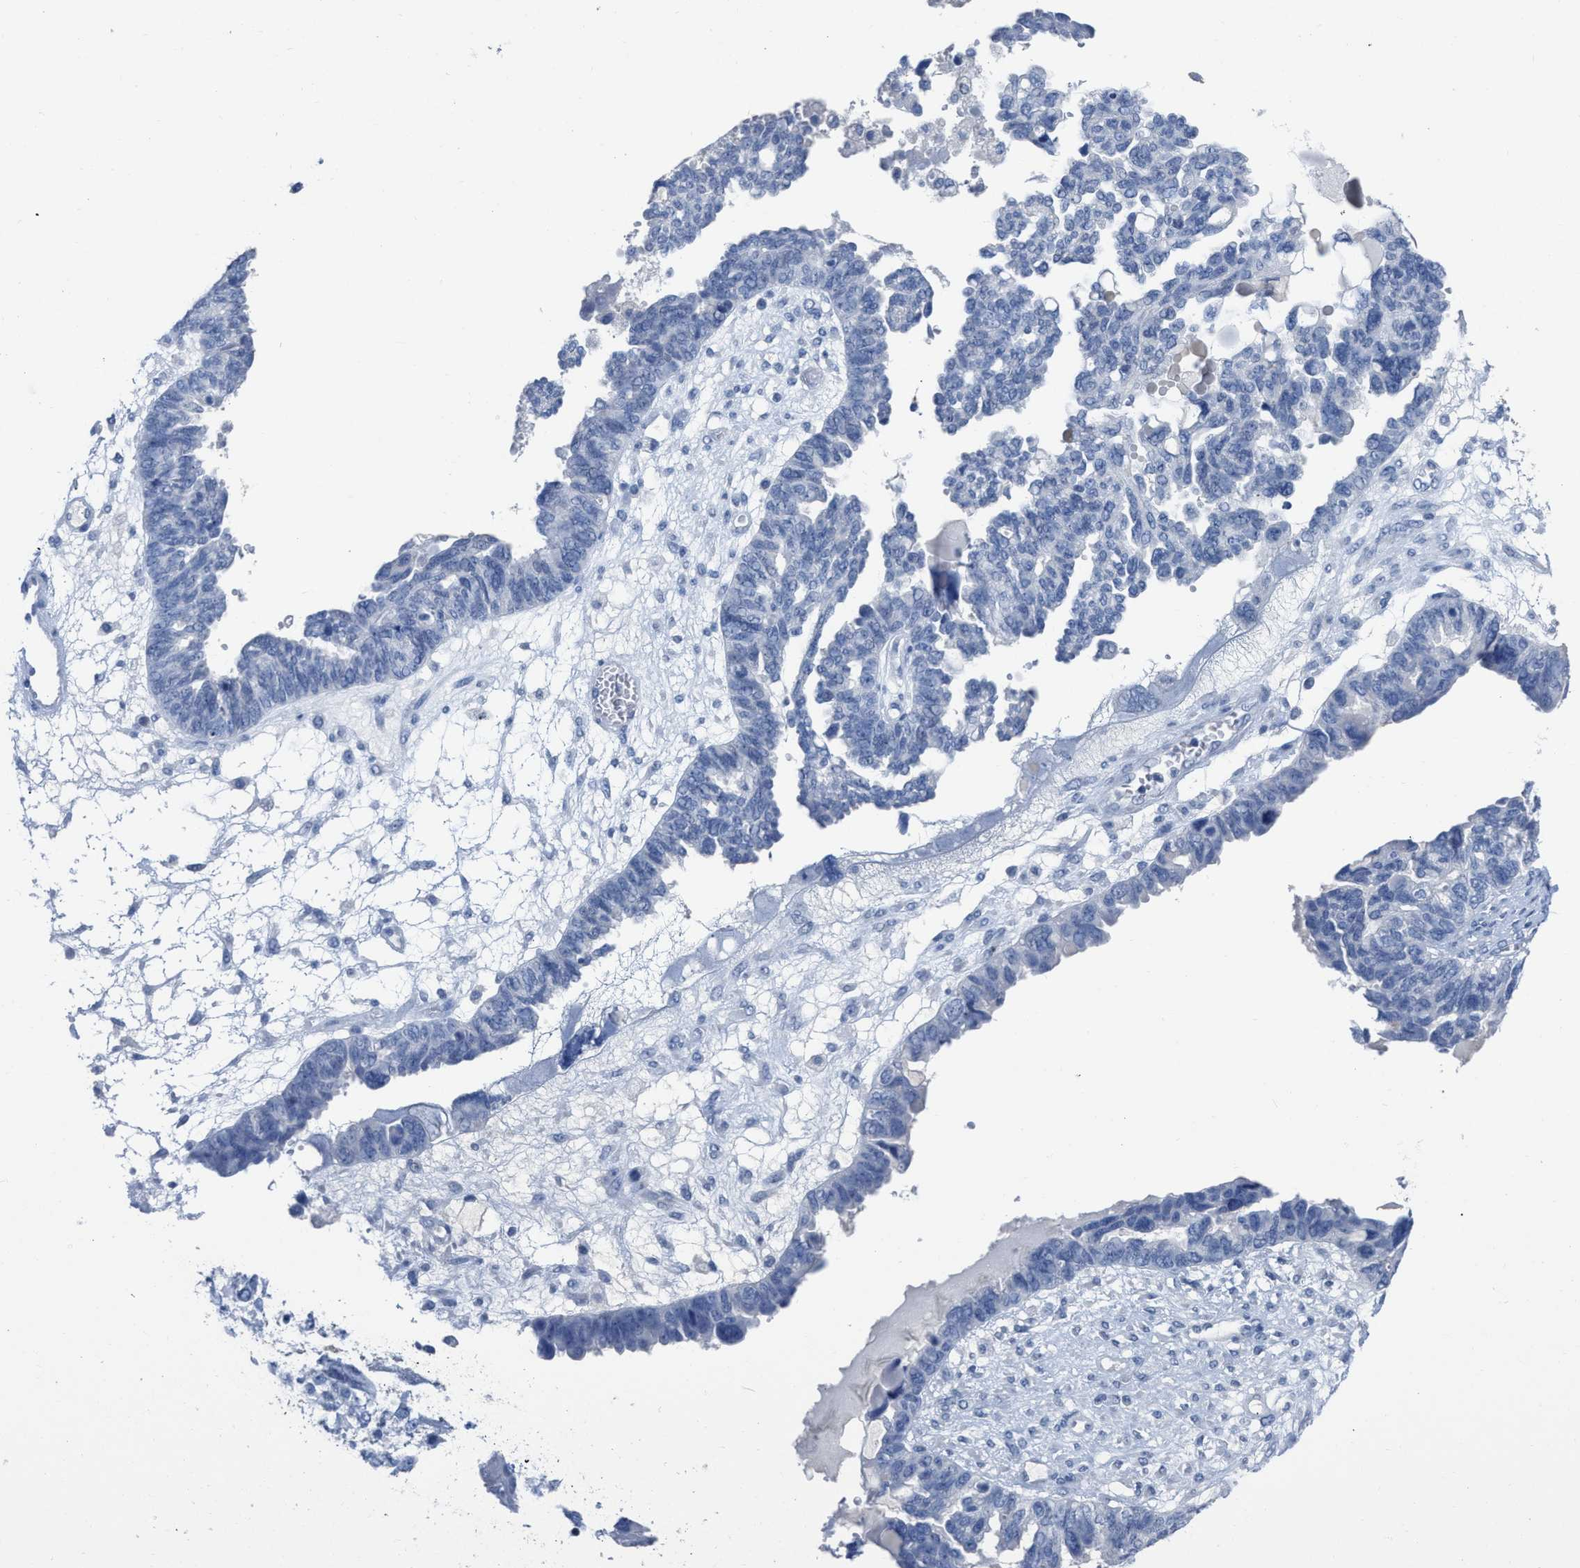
{"staining": {"intensity": "negative", "quantity": "none", "location": "none"}, "tissue": "ovarian cancer", "cell_type": "Tumor cells", "image_type": "cancer", "snomed": [{"axis": "morphology", "description": "Cystadenocarcinoma, serous, NOS"}, {"axis": "topography", "description": "Ovary"}], "caption": "Immunohistochemistry (IHC) image of human ovarian cancer stained for a protein (brown), which exhibits no expression in tumor cells. (DAB immunohistochemistry (IHC) visualized using brightfield microscopy, high magnification).", "gene": "CEACAM5", "patient": {"sex": "female", "age": 79}}